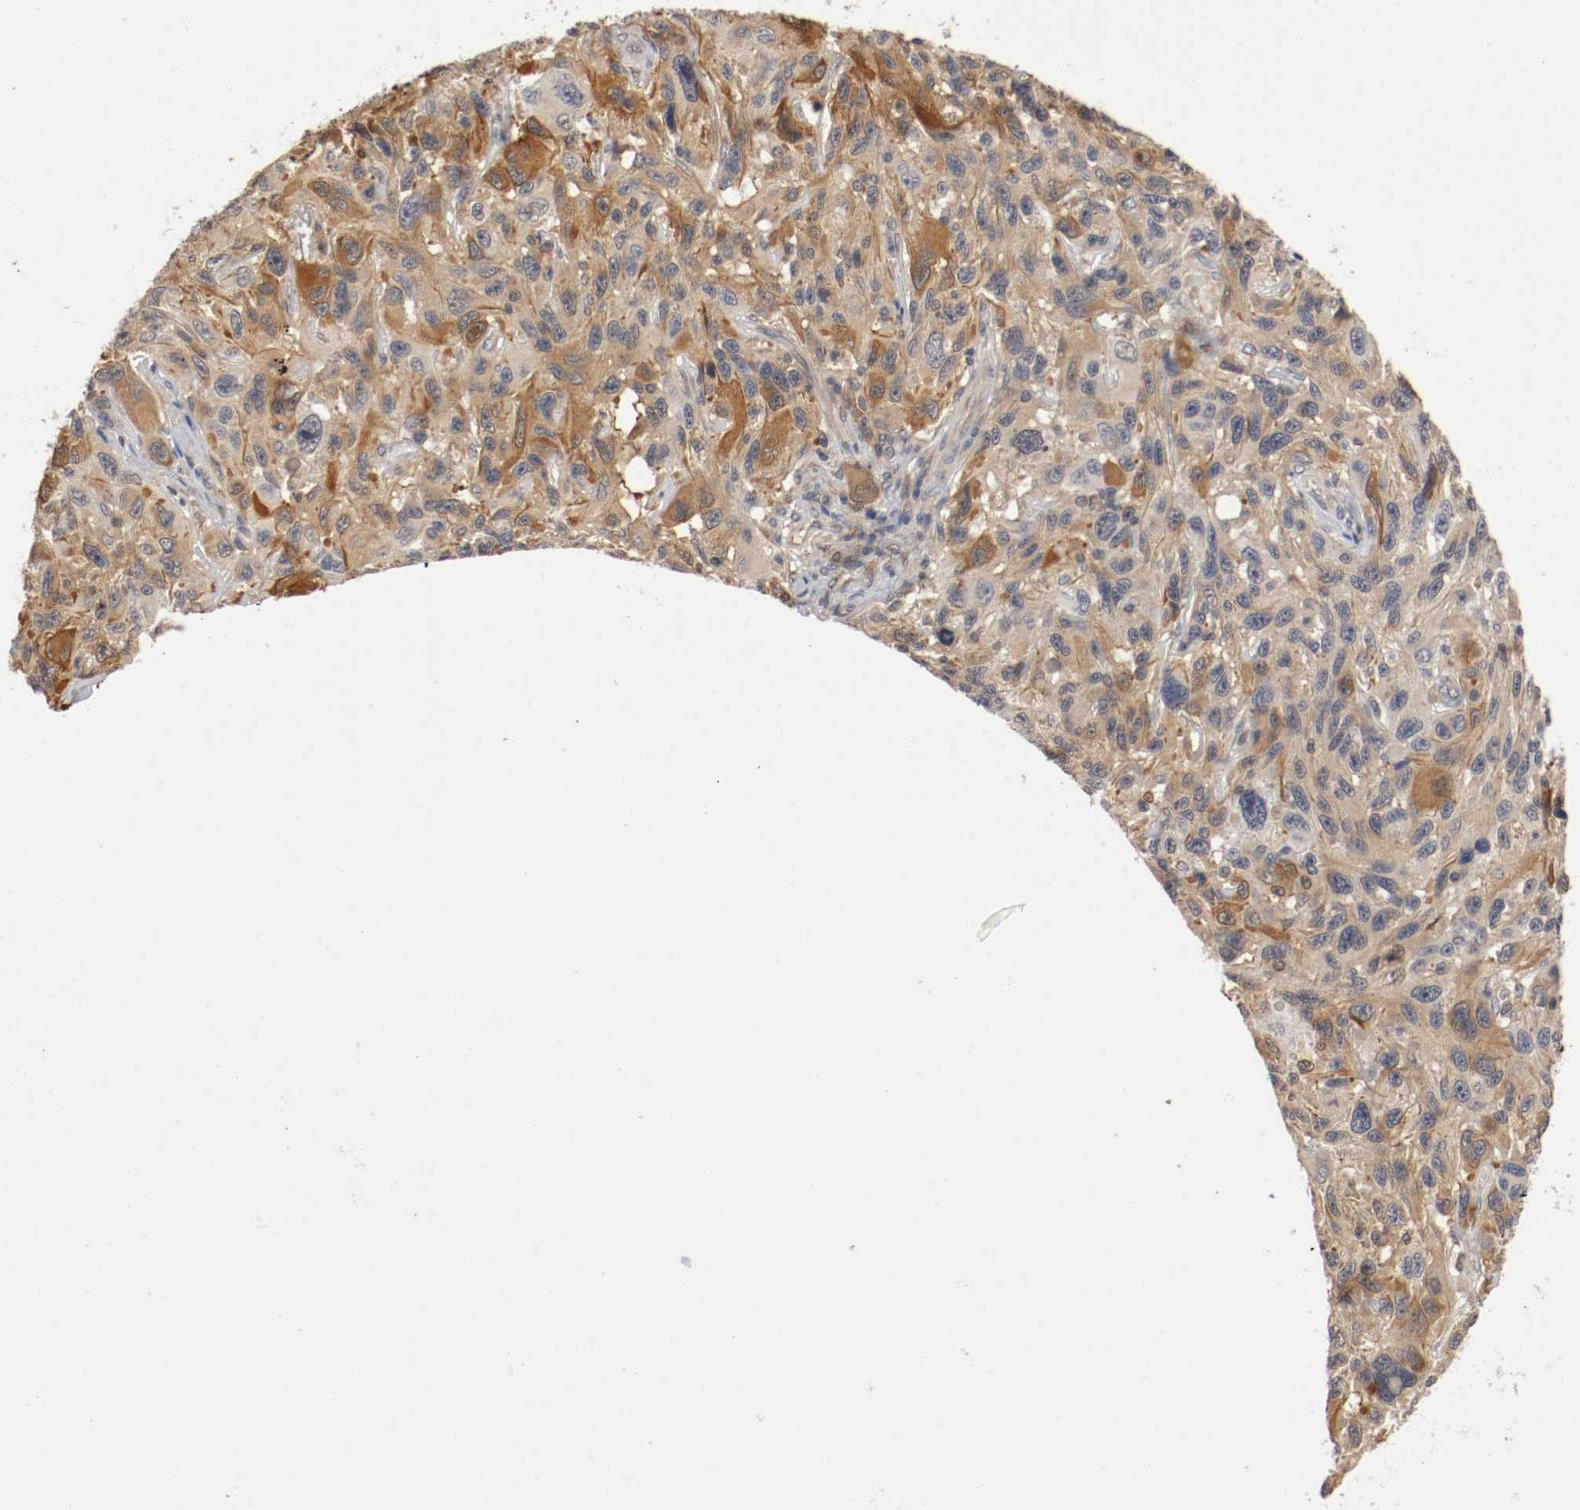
{"staining": {"intensity": "moderate", "quantity": "25%-75%", "location": "cytoplasmic/membranous"}, "tissue": "melanoma", "cell_type": "Tumor cells", "image_type": "cancer", "snomed": [{"axis": "morphology", "description": "Malignant melanoma, NOS"}, {"axis": "topography", "description": "Skin"}], "caption": "Tumor cells demonstrate medium levels of moderate cytoplasmic/membranous expression in approximately 25%-75% of cells in human malignant melanoma.", "gene": "RBM23", "patient": {"sex": "male", "age": 53}}